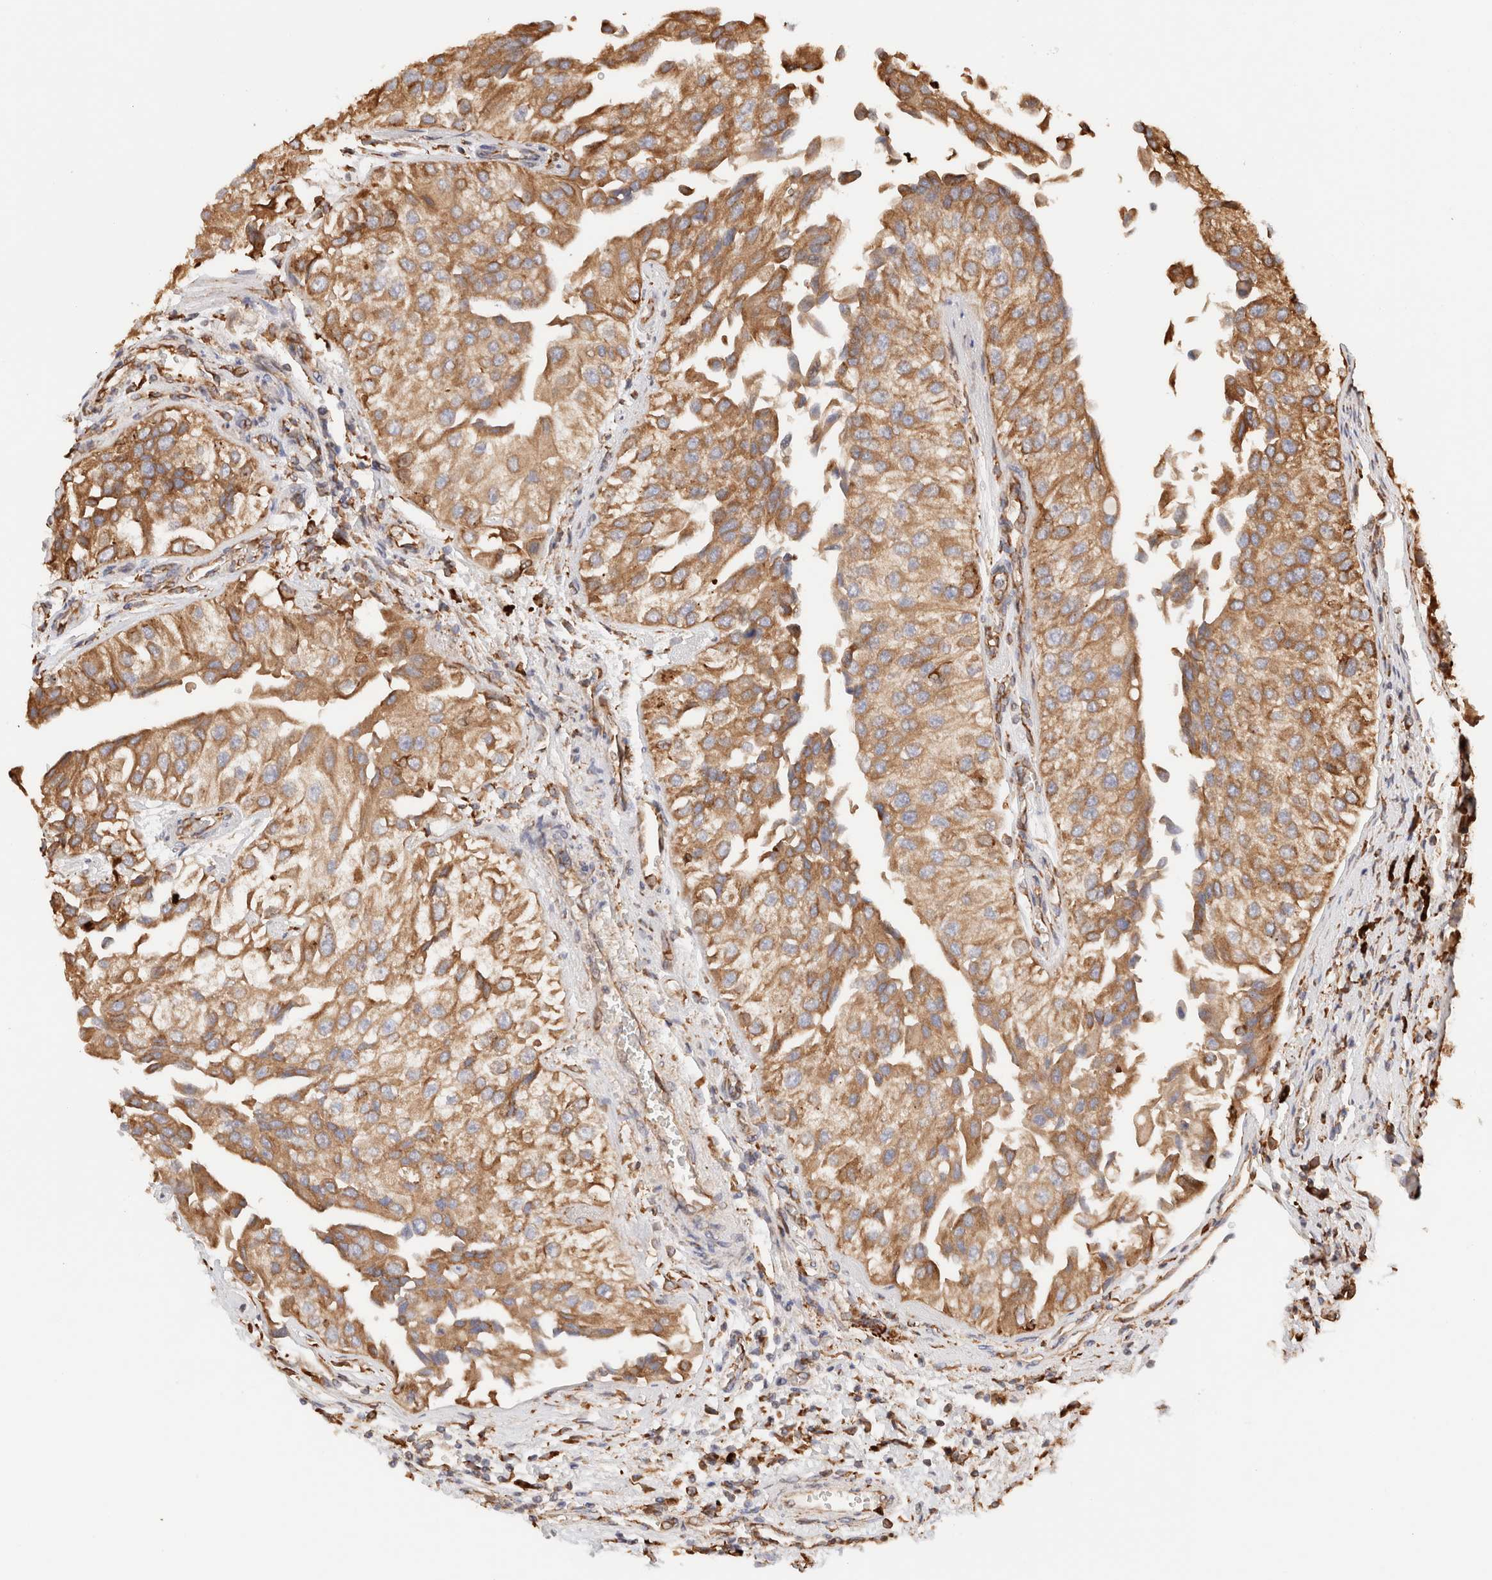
{"staining": {"intensity": "moderate", "quantity": ">75%", "location": "cytoplasmic/membranous"}, "tissue": "urothelial cancer", "cell_type": "Tumor cells", "image_type": "cancer", "snomed": [{"axis": "morphology", "description": "Urothelial carcinoma, High grade"}, {"axis": "topography", "description": "Kidney"}, {"axis": "topography", "description": "Urinary bladder"}], "caption": "Urothelial carcinoma (high-grade) stained with DAB (3,3'-diaminobenzidine) IHC shows medium levels of moderate cytoplasmic/membranous expression in about >75% of tumor cells.", "gene": "FER", "patient": {"sex": "male", "age": 77}}